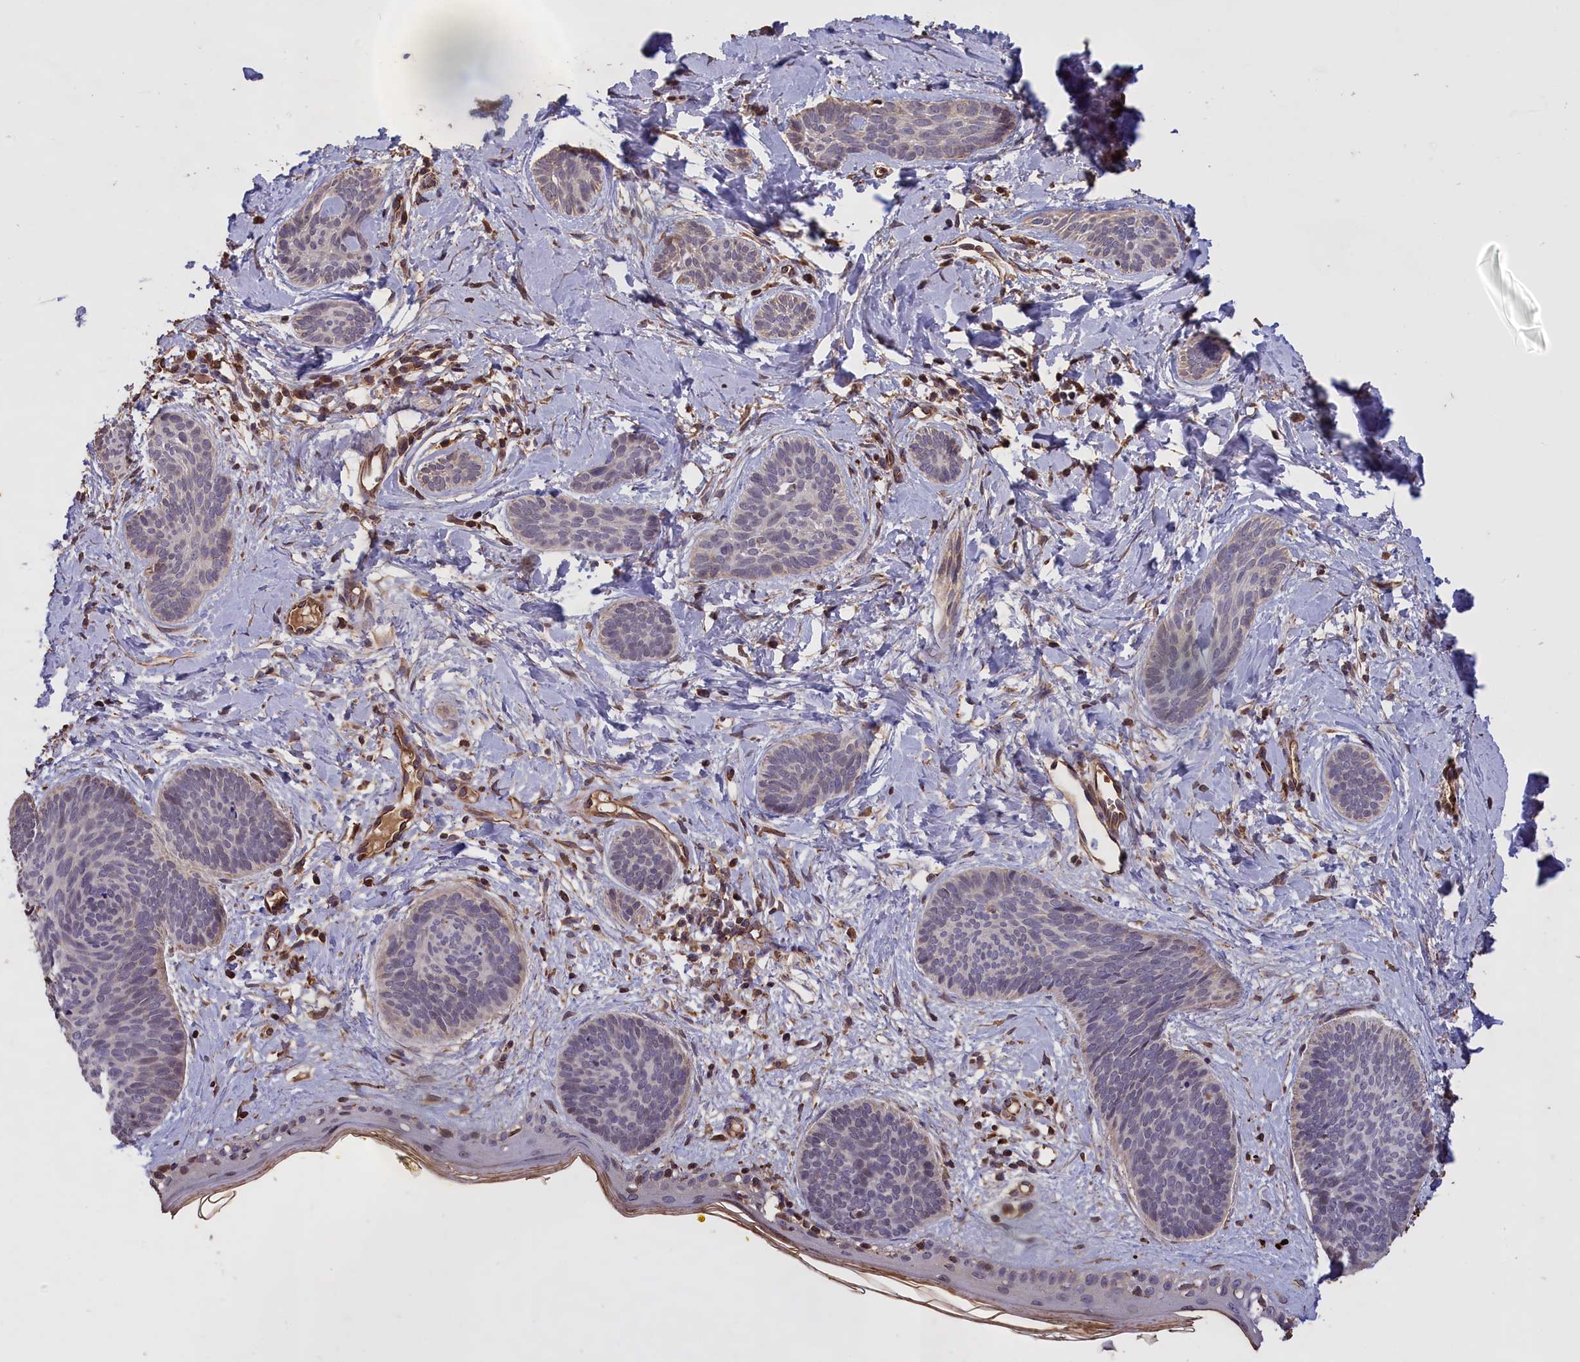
{"staining": {"intensity": "negative", "quantity": "none", "location": "none"}, "tissue": "skin cancer", "cell_type": "Tumor cells", "image_type": "cancer", "snomed": [{"axis": "morphology", "description": "Basal cell carcinoma"}, {"axis": "topography", "description": "Skin"}], "caption": "IHC micrograph of skin basal cell carcinoma stained for a protein (brown), which exhibits no staining in tumor cells.", "gene": "CLRN2", "patient": {"sex": "female", "age": 81}}